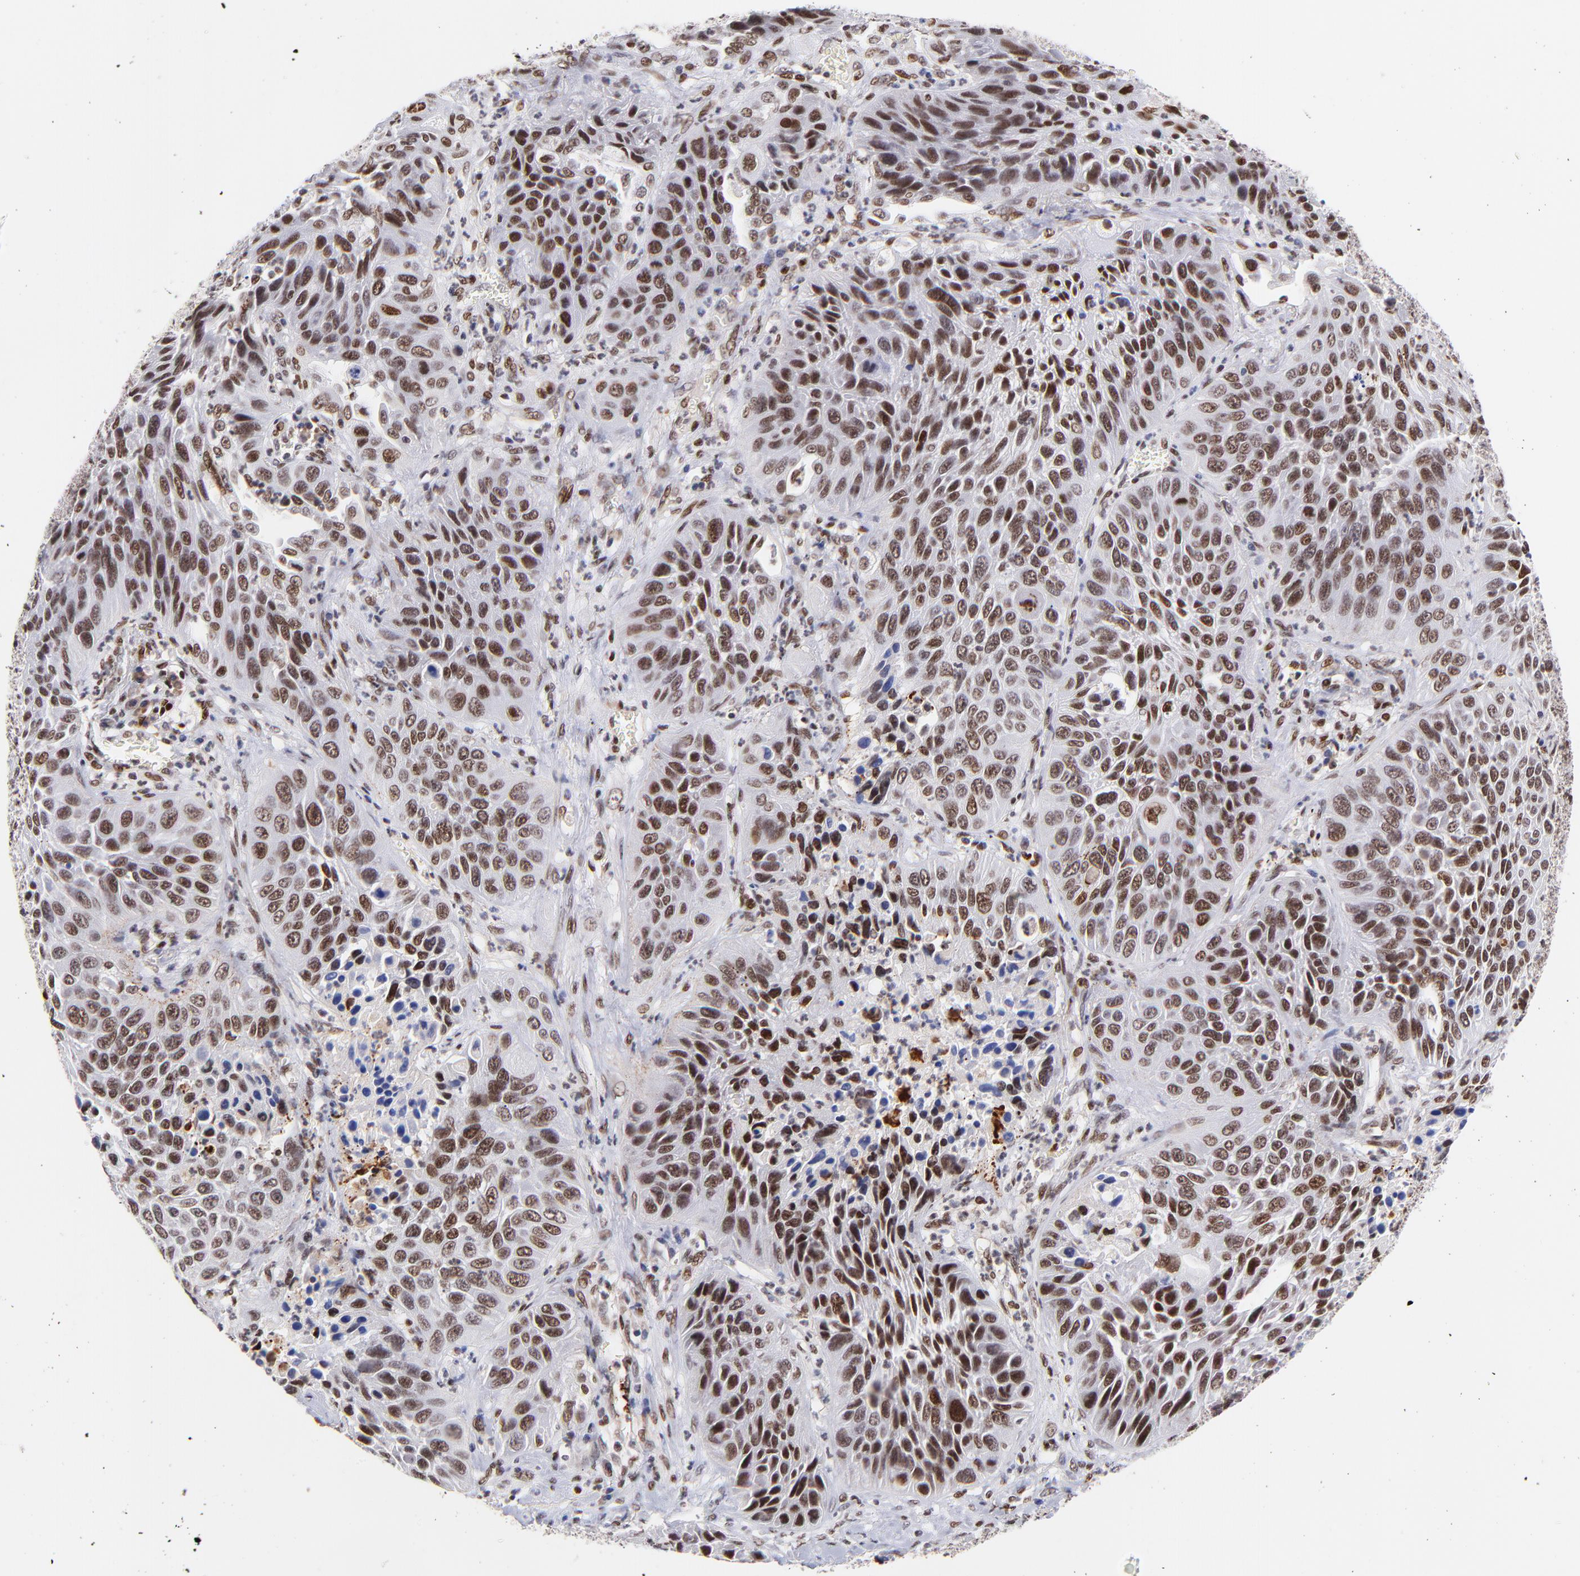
{"staining": {"intensity": "strong", "quantity": ">75%", "location": "nuclear"}, "tissue": "lung cancer", "cell_type": "Tumor cells", "image_type": "cancer", "snomed": [{"axis": "morphology", "description": "Squamous cell carcinoma, NOS"}, {"axis": "topography", "description": "Lung"}], "caption": "IHC (DAB) staining of lung cancer (squamous cell carcinoma) displays strong nuclear protein expression in about >75% of tumor cells.", "gene": "MIDEAS", "patient": {"sex": "female", "age": 76}}